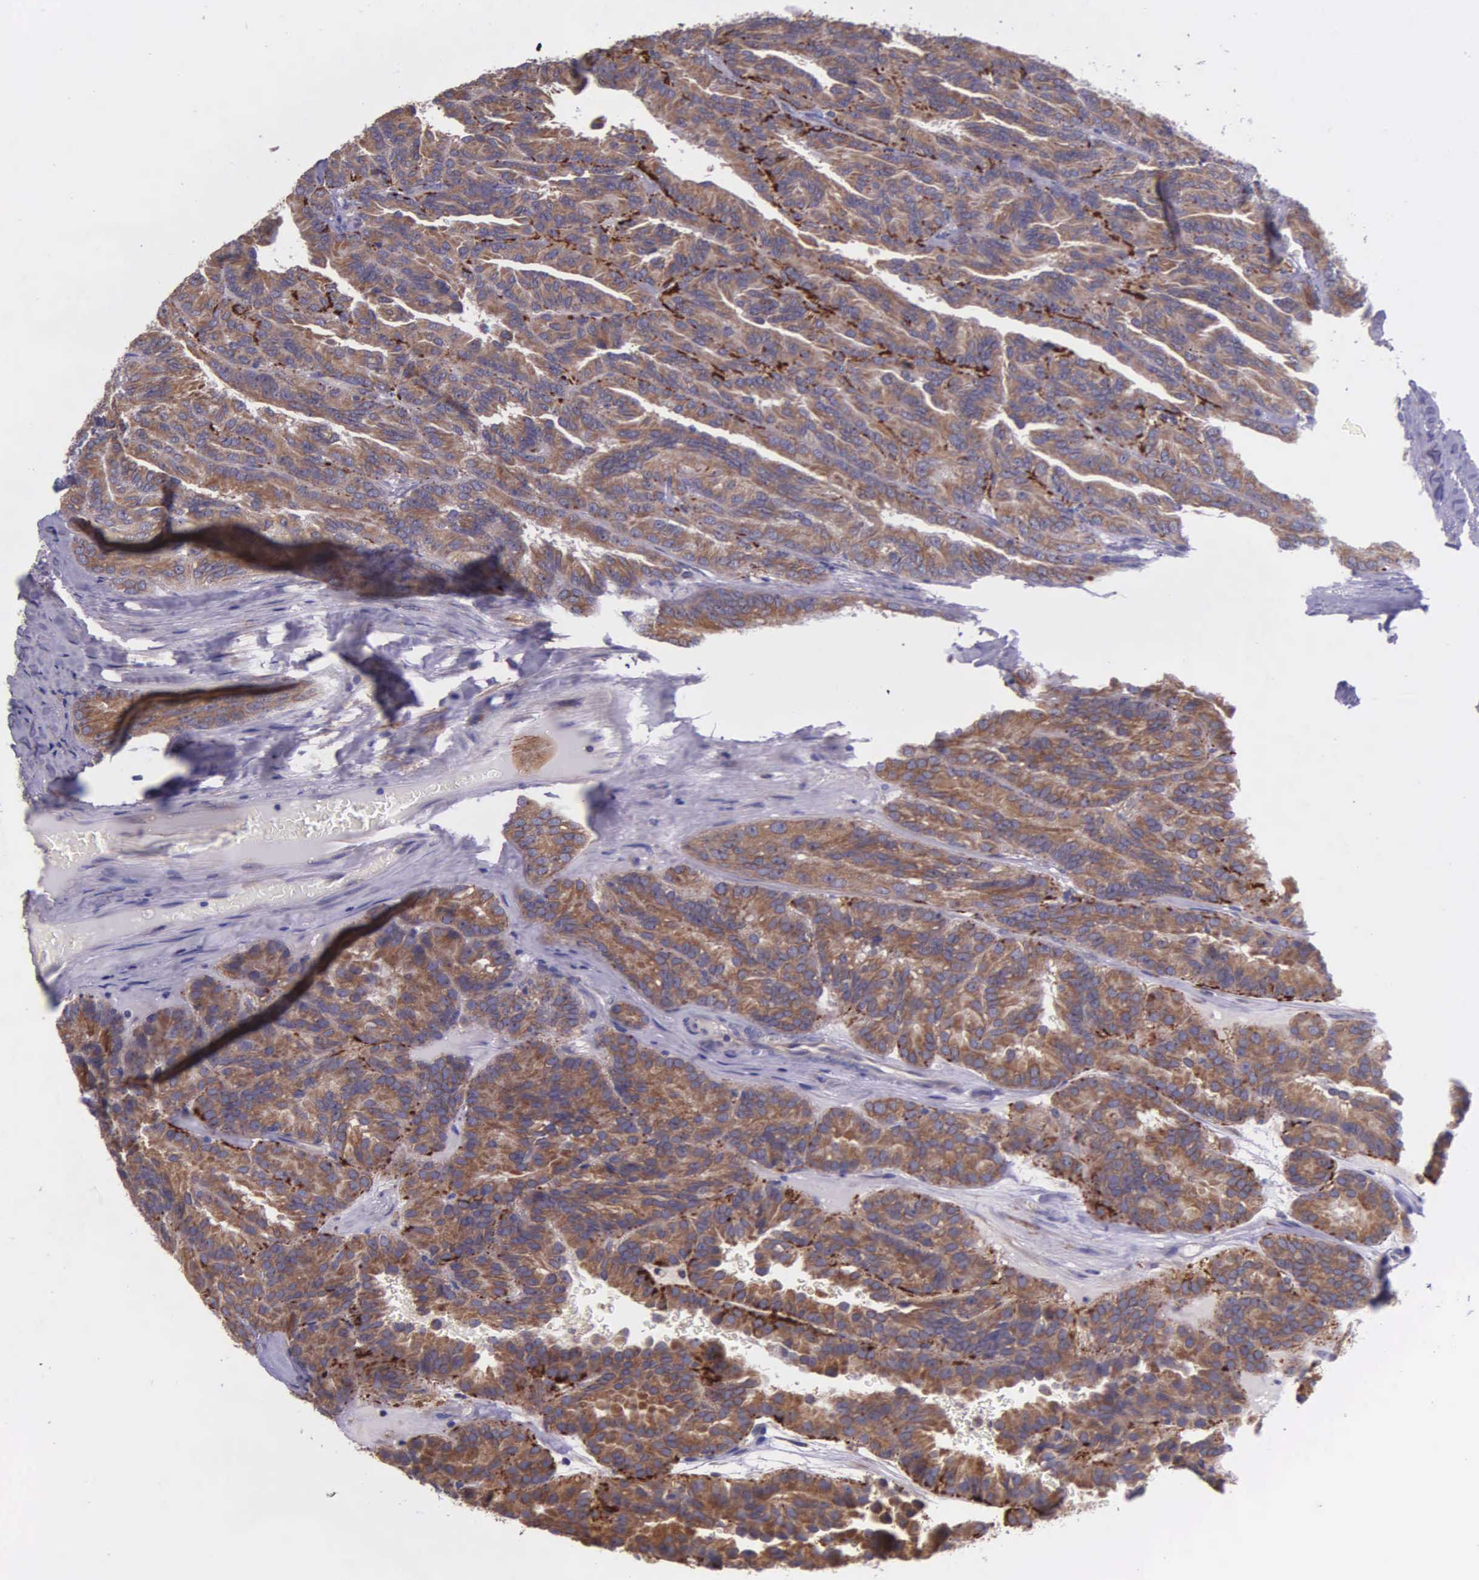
{"staining": {"intensity": "strong", "quantity": ">75%", "location": "cytoplasmic/membranous"}, "tissue": "renal cancer", "cell_type": "Tumor cells", "image_type": "cancer", "snomed": [{"axis": "morphology", "description": "Adenocarcinoma, NOS"}, {"axis": "topography", "description": "Kidney"}], "caption": "Immunohistochemical staining of human adenocarcinoma (renal) displays high levels of strong cytoplasmic/membranous staining in about >75% of tumor cells.", "gene": "NSDHL", "patient": {"sex": "male", "age": 46}}